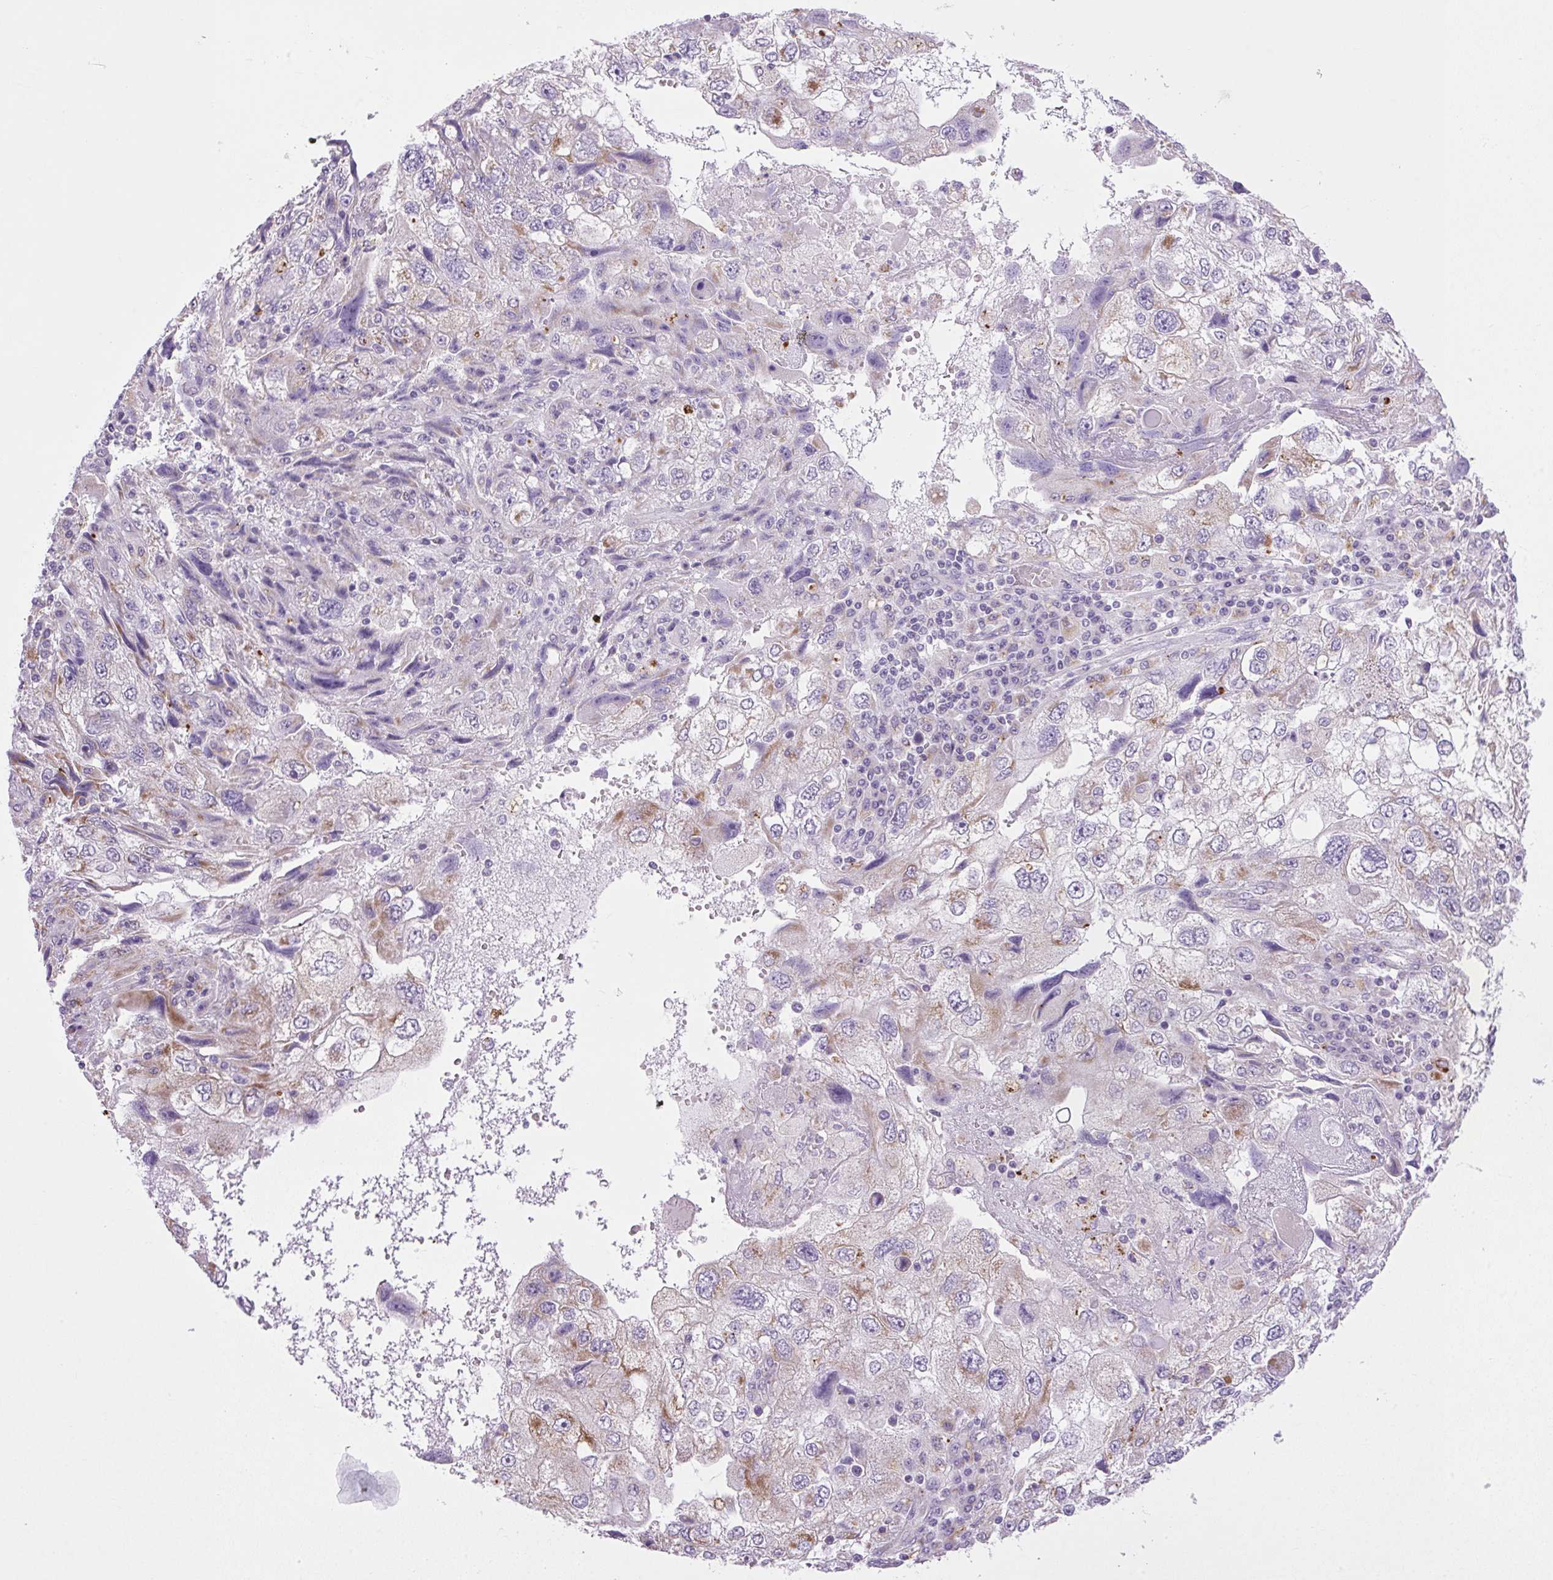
{"staining": {"intensity": "weak", "quantity": "<25%", "location": "cytoplasmic/membranous"}, "tissue": "endometrial cancer", "cell_type": "Tumor cells", "image_type": "cancer", "snomed": [{"axis": "morphology", "description": "Adenocarcinoma, NOS"}, {"axis": "topography", "description": "Endometrium"}], "caption": "Adenocarcinoma (endometrial) was stained to show a protein in brown. There is no significant expression in tumor cells. (Brightfield microscopy of DAB immunohistochemistry at high magnification).", "gene": "RNASE10", "patient": {"sex": "female", "age": 49}}